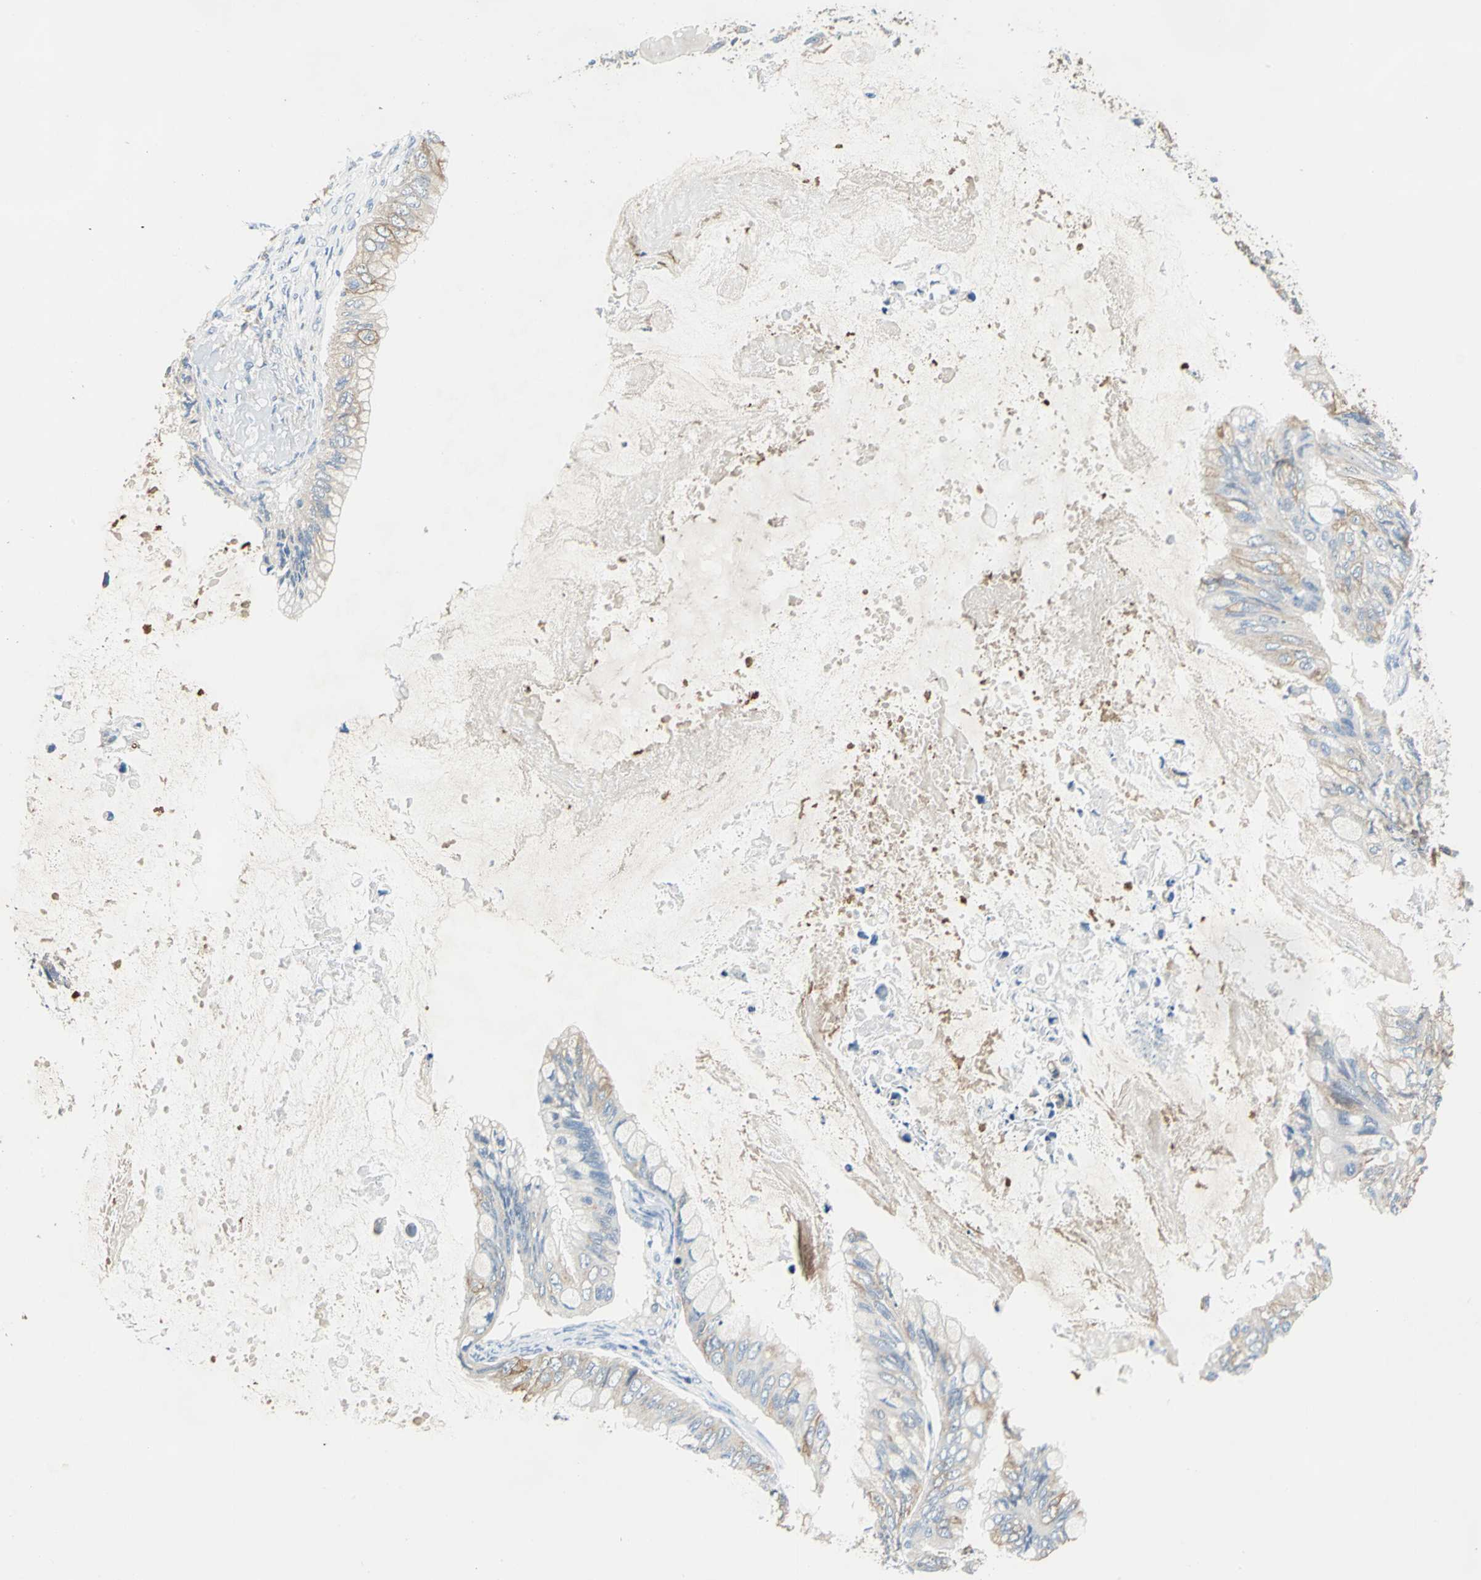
{"staining": {"intensity": "weak", "quantity": "25%-75%", "location": "cytoplasmic/membranous"}, "tissue": "ovarian cancer", "cell_type": "Tumor cells", "image_type": "cancer", "snomed": [{"axis": "morphology", "description": "Cystadenocarcinoma, mucinous, NOS"}, {"axis": "topography", "description": "Ovary"}], "caption": "Ovarian cancer stained for a protein (brown) exhibits weak cytoplasmic/membranous positive expression in about 25%-75% of tumor cells.", "gene": "RASD2", "patient": {"sex": "female", "age": 80}}